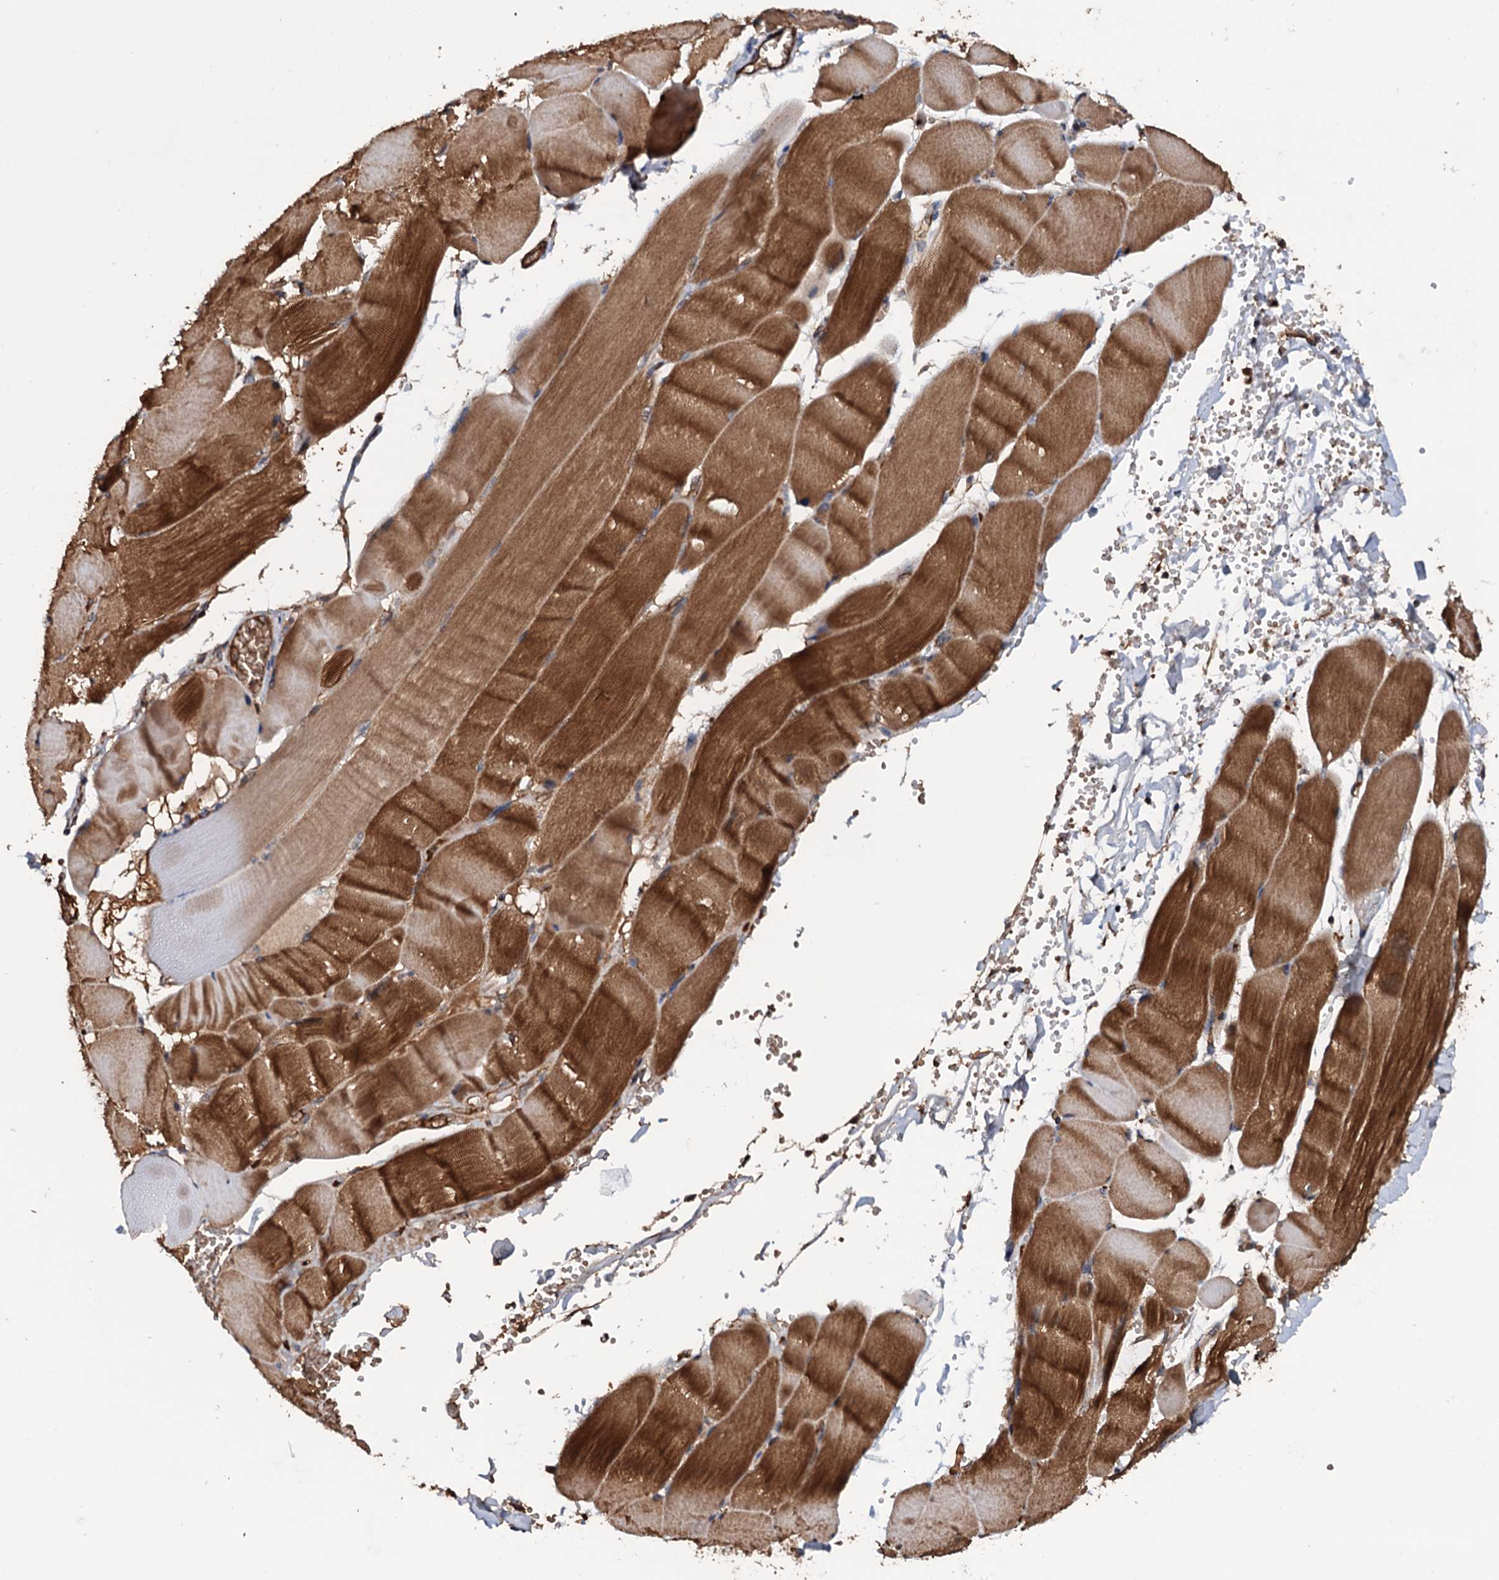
{"staining": {"intensity": "moderate", "quantity": "25%-75%", "location": "cytoplasmic/membranous"}, "tissue": "adipose tissue", "cell_type": "Adipocytes", "image_type": "normal", "snomed": [{"axis": "morphology", "description": "Normal tissue, NOS"}, {"axis": "topography", "description": "Skeletal muscle"}, {"axis": "topography", "description": "Peripheral nerve tissue"}], "caption": "Protein analysis of unremarkable adipose tissue demonstrates moderate cytoplasmic/membranous positivity in approximately 25%-75% of adipocytes.", "gene": "MRPL42", "patient": {"sex": "female", "age": 55}}